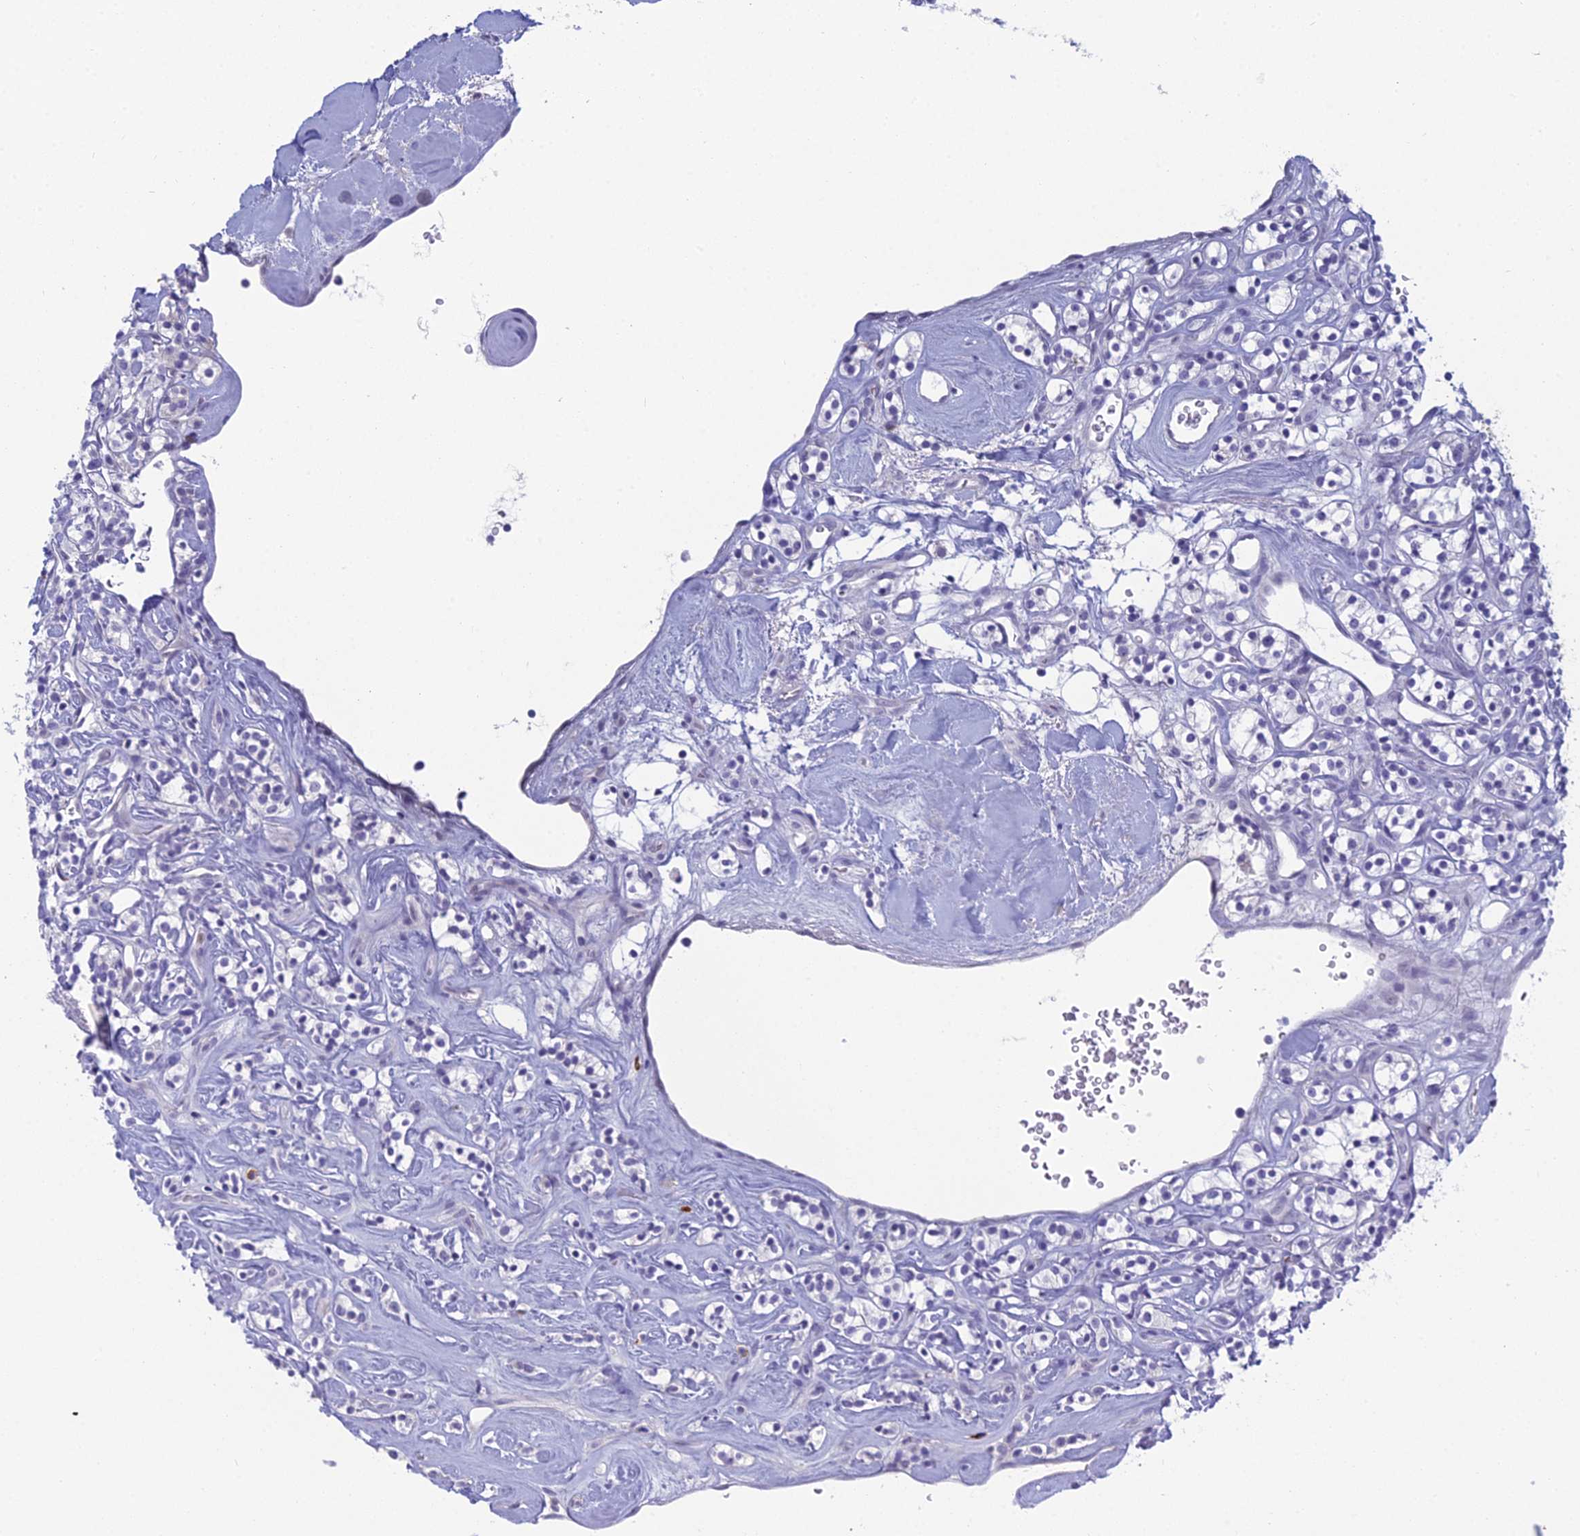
{"staining": {"intensity": "negative", "quantity": "none", "location": "none"}, "tissue": "renal cancer", "cell_type": "Tumor cells", "image_type": "cancer", "snomed": [{"axis": "morphology", "description": "Adenocarcinoma, NOS"}, {"axis": "topography", "description": "Kidney"}], "caption": "Tumor cells show no significant expression in renal cancer (adenocarcinoma). (DAB (3,3'-diaminobenzidine) immunohistochemistry visualized using brightfield microscopy, high magnification).", "gene": "MUC13", "patient": {"sex": "male", "age": 77}}